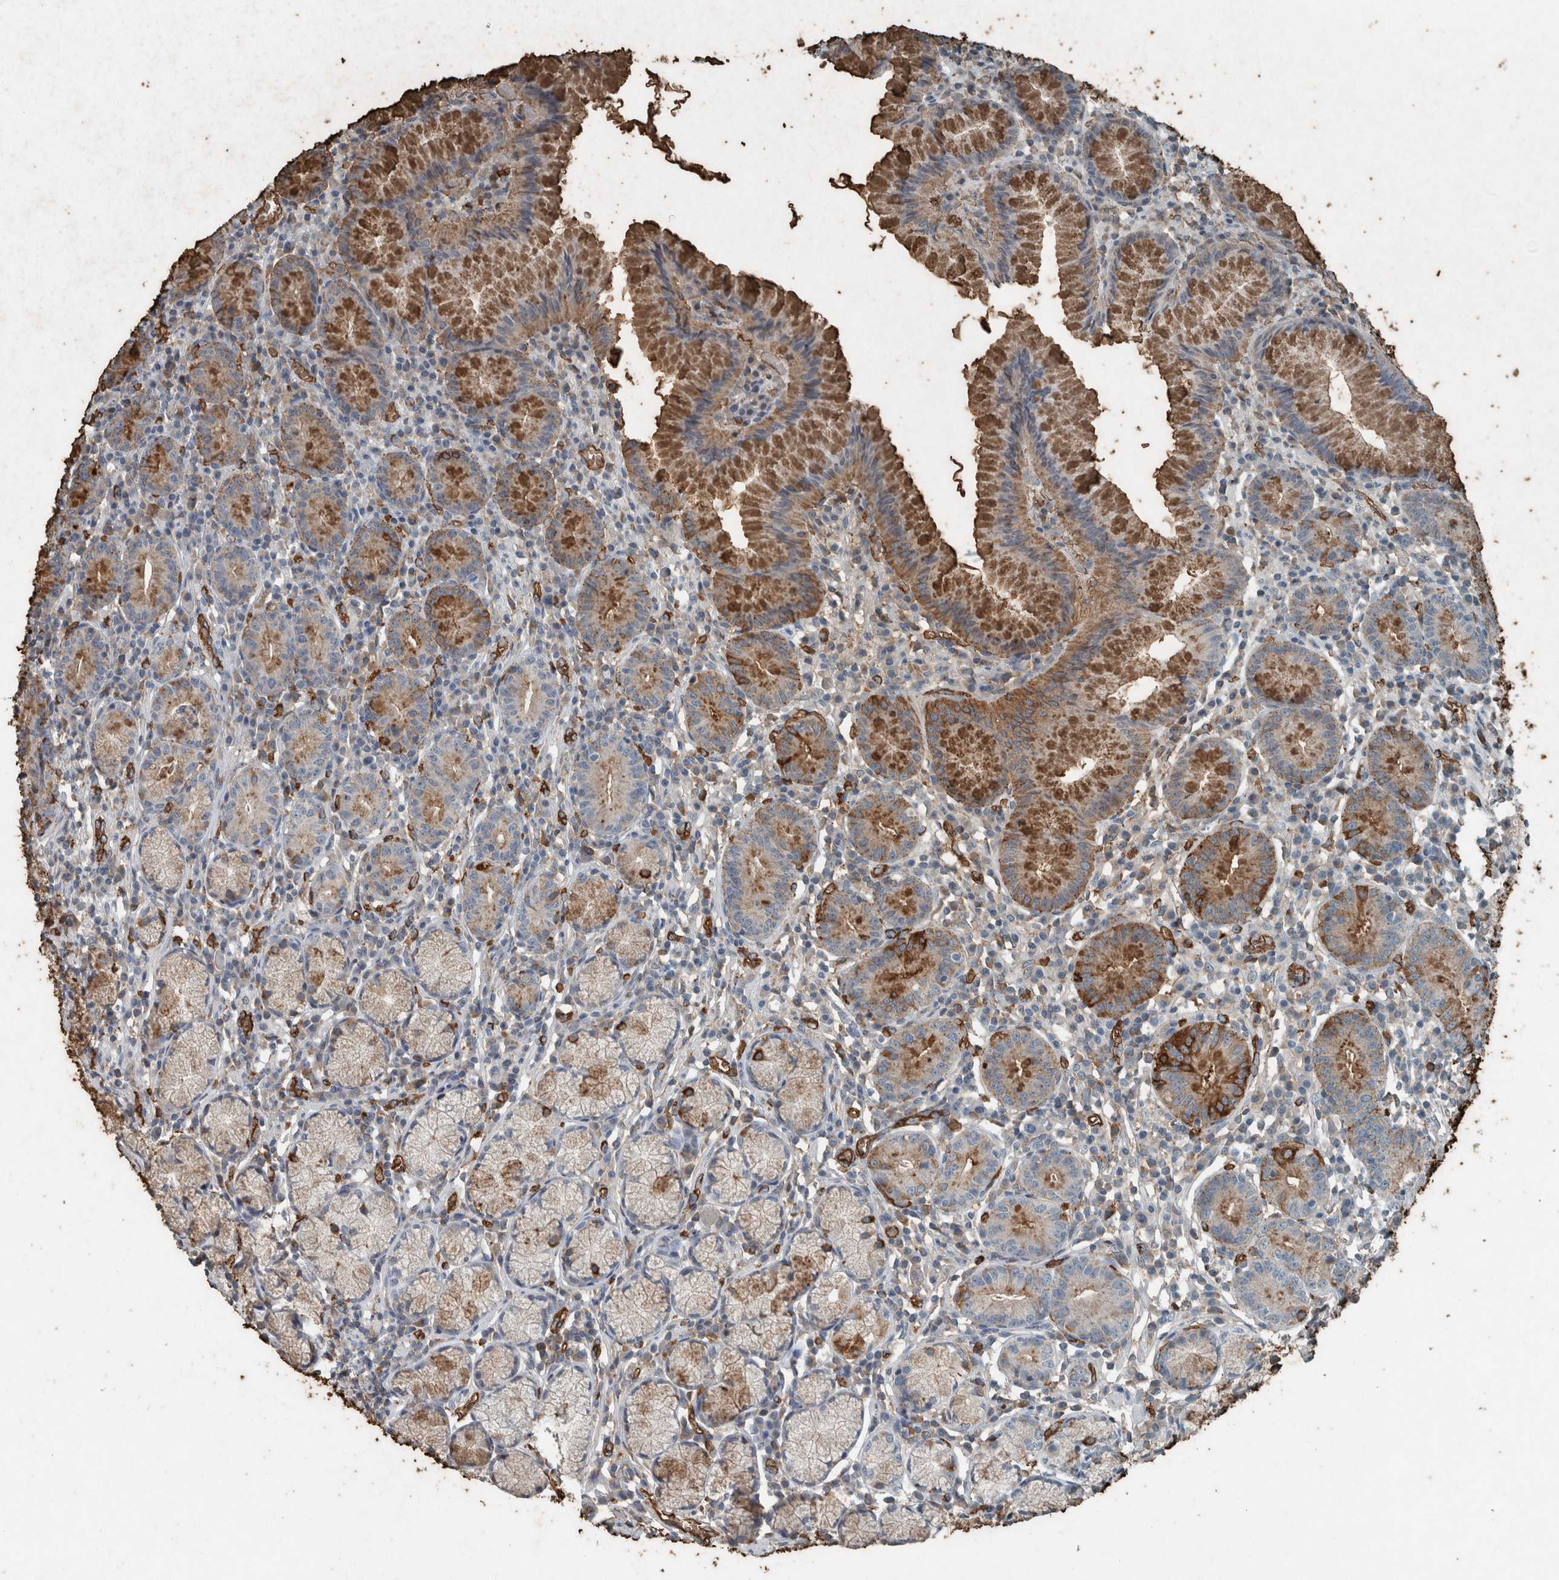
{"staining": {"intensity": "moderate", "quantity": ">75%", "location": "cytoplasmic/membranous"}, "tissue": "stomach", "cell_type": "Glandular cells", "image_type": "normal", "snomed": [{"axis": "morphology", "description": "Normal tissue, NOS"}, {"axis": "topography", "description": "Stomach"}], "caption": "Immunohistochemistry image of normal stomach: human stomach stained using IHC demonstrates medium levels of moderate protein expression localized specifically in the cytoplasmic/membranous of glandular cells, appearing as a cytoplasmic/membranous brown color.", "gene": "LBP", "patient": {"sex": "male", "age": 55}}